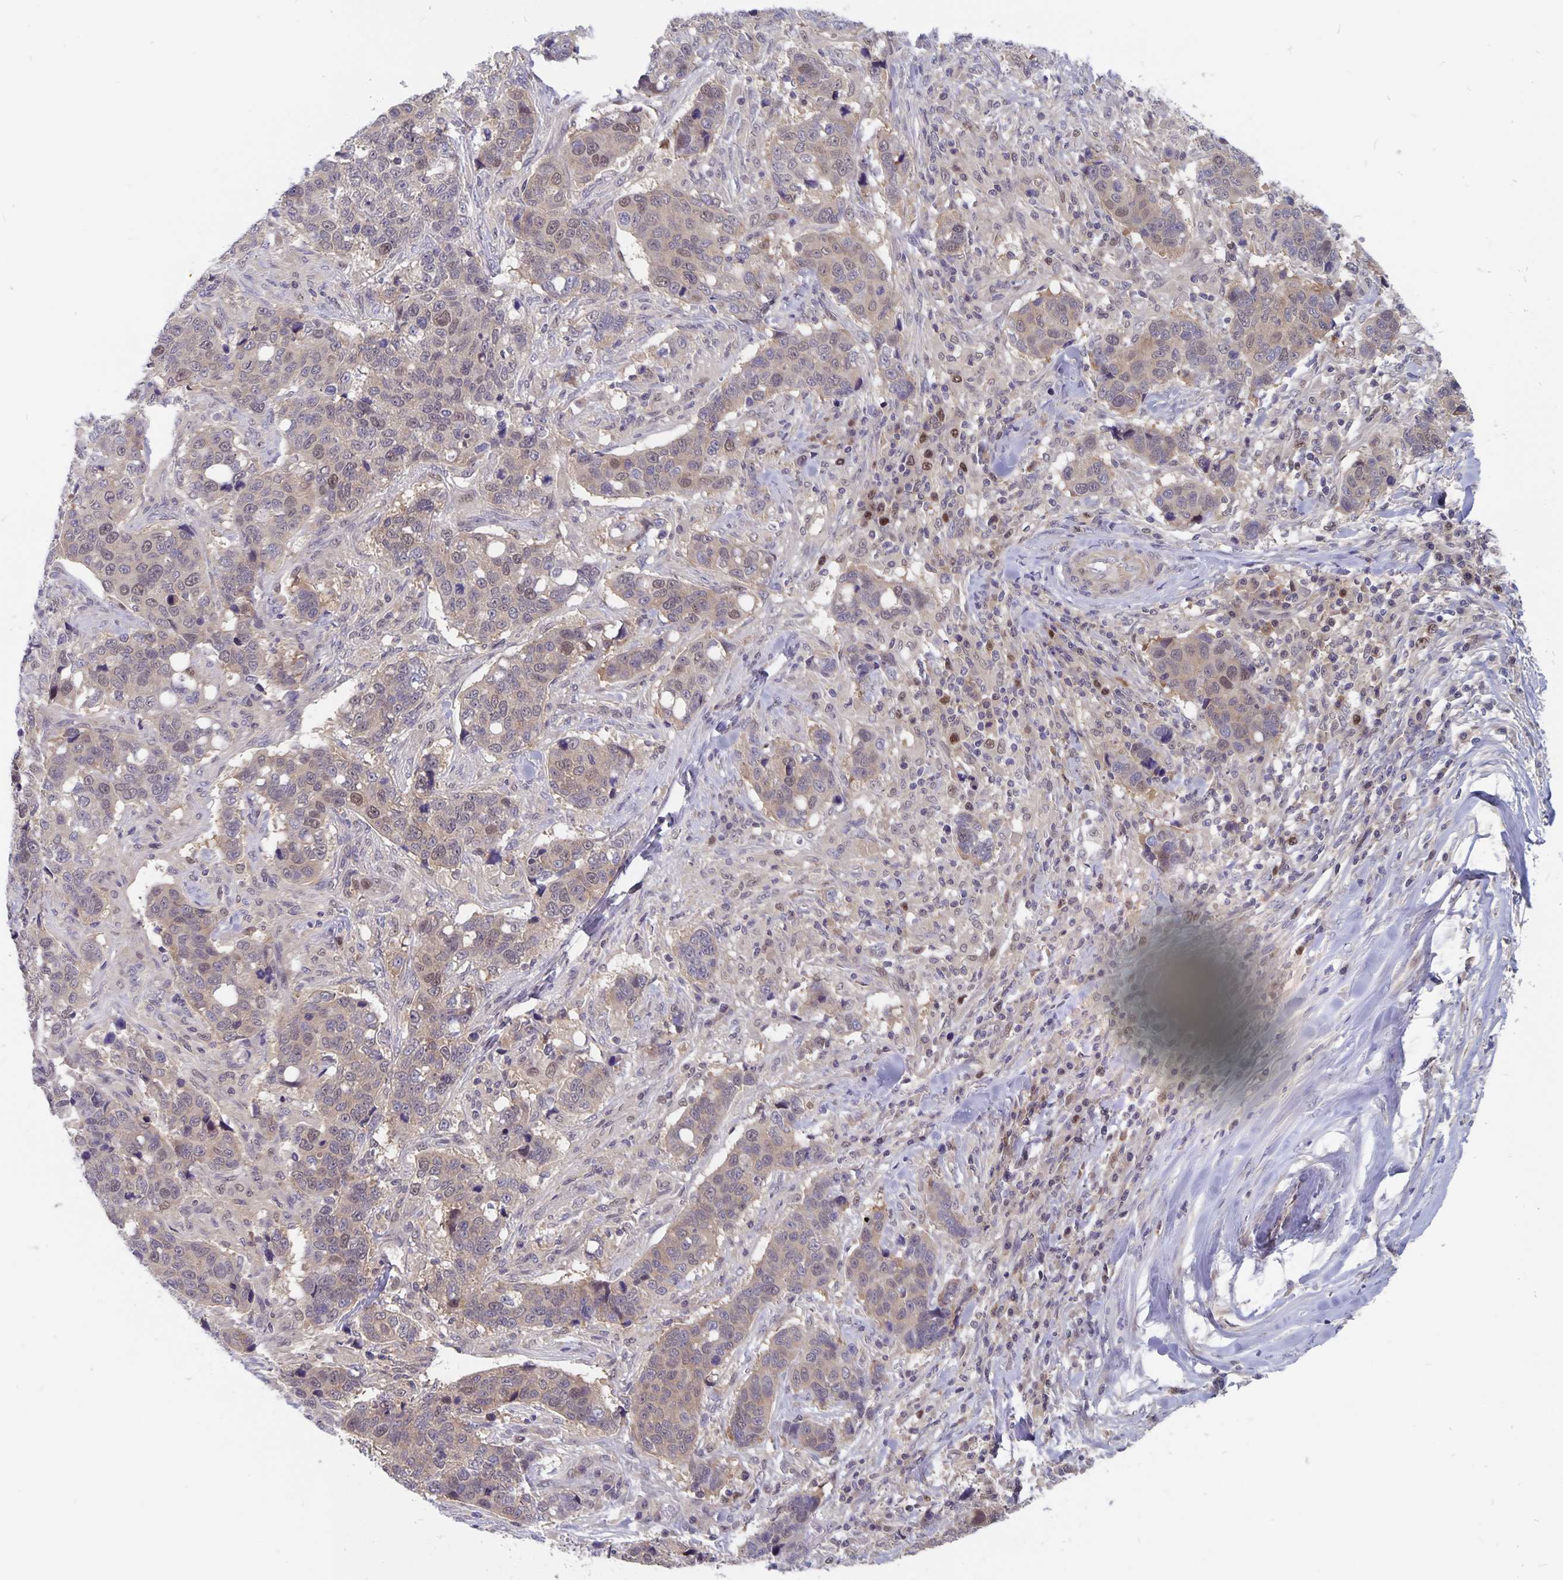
{"staining": {"intensity": "weak", "quantity": "25%-75%", "location": "cytoplasmic/membranous,nuclear"}, "tissue": "lung cancer", "cell_type": "Tumor cells", "image_type": "cancer", "snomed": [{"axis": "morphology", "description": "Squamous cell carcinoma, NOS"}, {"axis": "topography", "description": "Lymph node"}, {"axis": "topography", "description": "Lung"}], "caption": "A low amount of weak cytoplasmic/membranous and nuclear positivity is present in about 25%-75% of tumor cells in lung squamous cell carcinoma tissue. The protein of interest is shown in brown color, while the nuclei are stained blue.", "gene": "BAG6", "patient": {"sex": "male", "age": 61}}